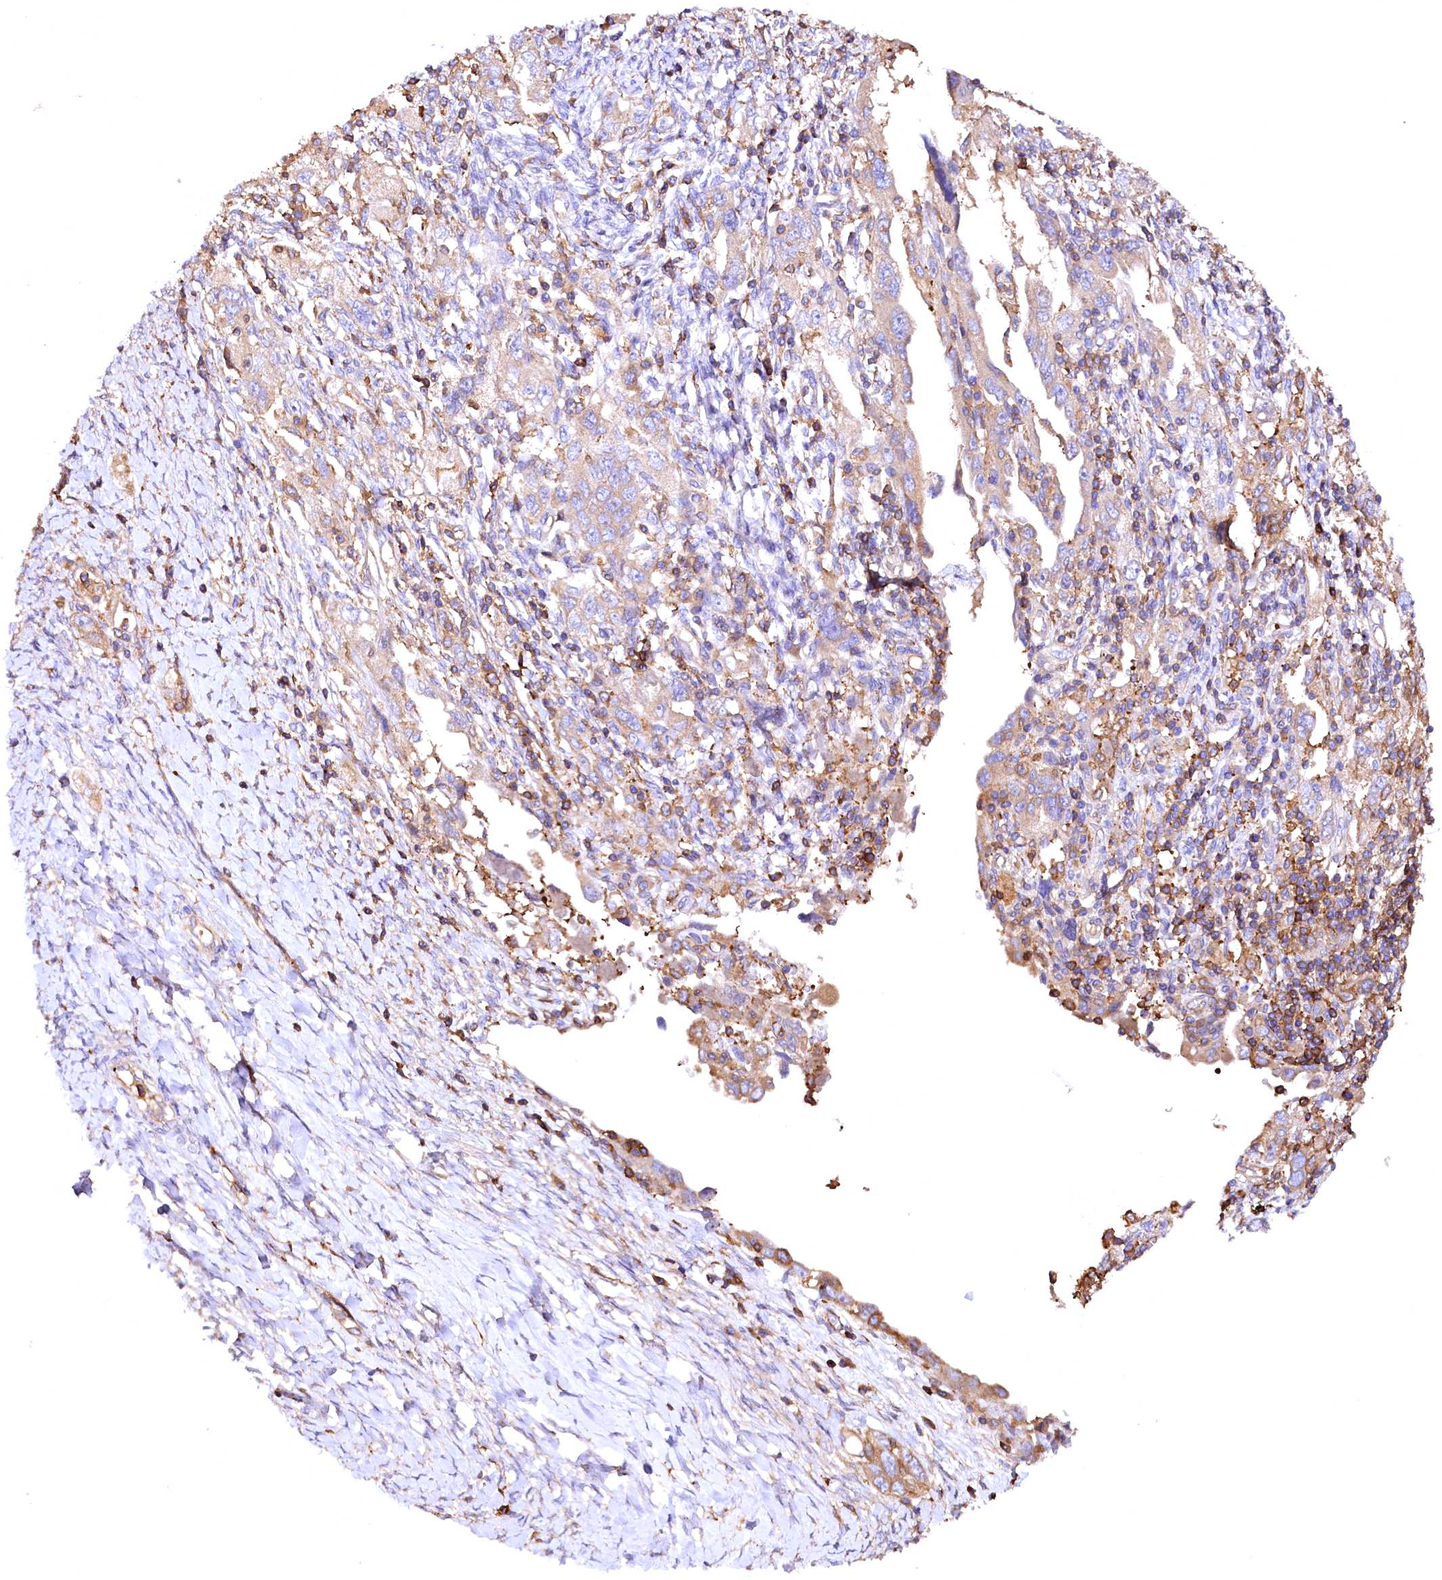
{"staining": {"intensity": "moderate", "quantity": "<25%", "location": "cytoplasmic/membranous"}, "tissue": "ovarian cancer", "cell_type": "Tumor cells", "image_type": "cancer", "snomed": [{"axis": "morphology", "description": "Carcinoma, NOS"}, {"axis": "morphology", "description": "Cystadenocarcinoma, serous, NOS"}, {"axis": "topography", "description": "Ovary"}], "caption": "Protein staining by immunohistochemistry (IHC) demonstrates moderate cytoplasmic/membranous positivity in about <25% of tumor cells in serous cystadenocarcinoma (ovarian).", "gene": "RARS2", "patient": {"sex": "female", "age": 69}}